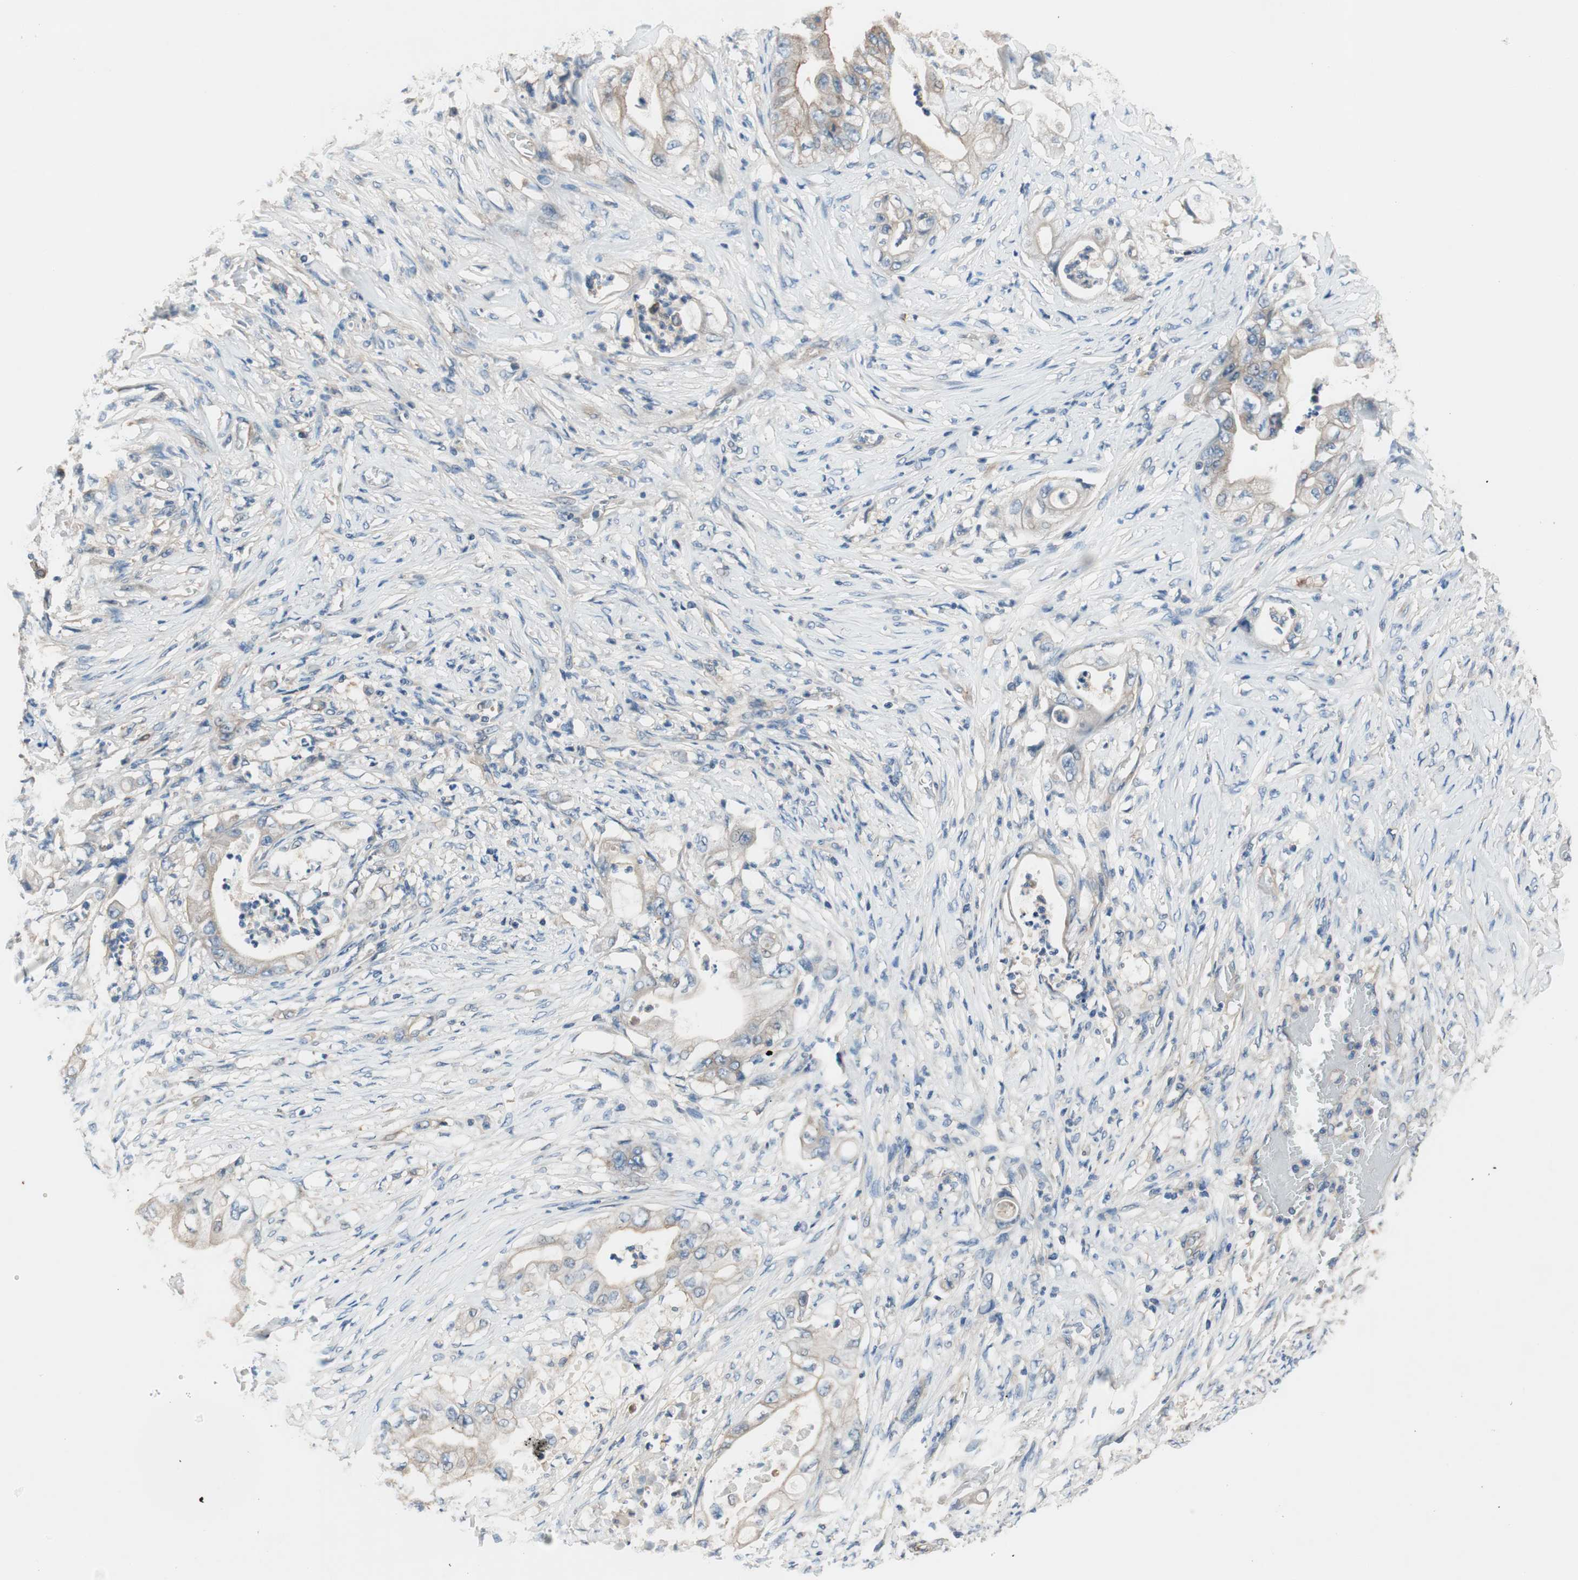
{"staining": {"intensity": "weak", "quantity": ">75%", "location": "cytoplasmic/membranous"}, "tissue": "stomach cancer", "cell_type": "Tumor cells", "image_type": "cancer", "snomed": [{"axis": "morphology", "description": "Adenocarcinoma, NOS"}, {"axis": "topography", "description": "Stomach"}], "caption": "Protein analysis of stomach cancer tissue reveals weak cytoplasmic/membranous expression in approximately >75% of tumor cells.", "gene": "CALML3", "patient": {"sex": "female", "age": 73}}